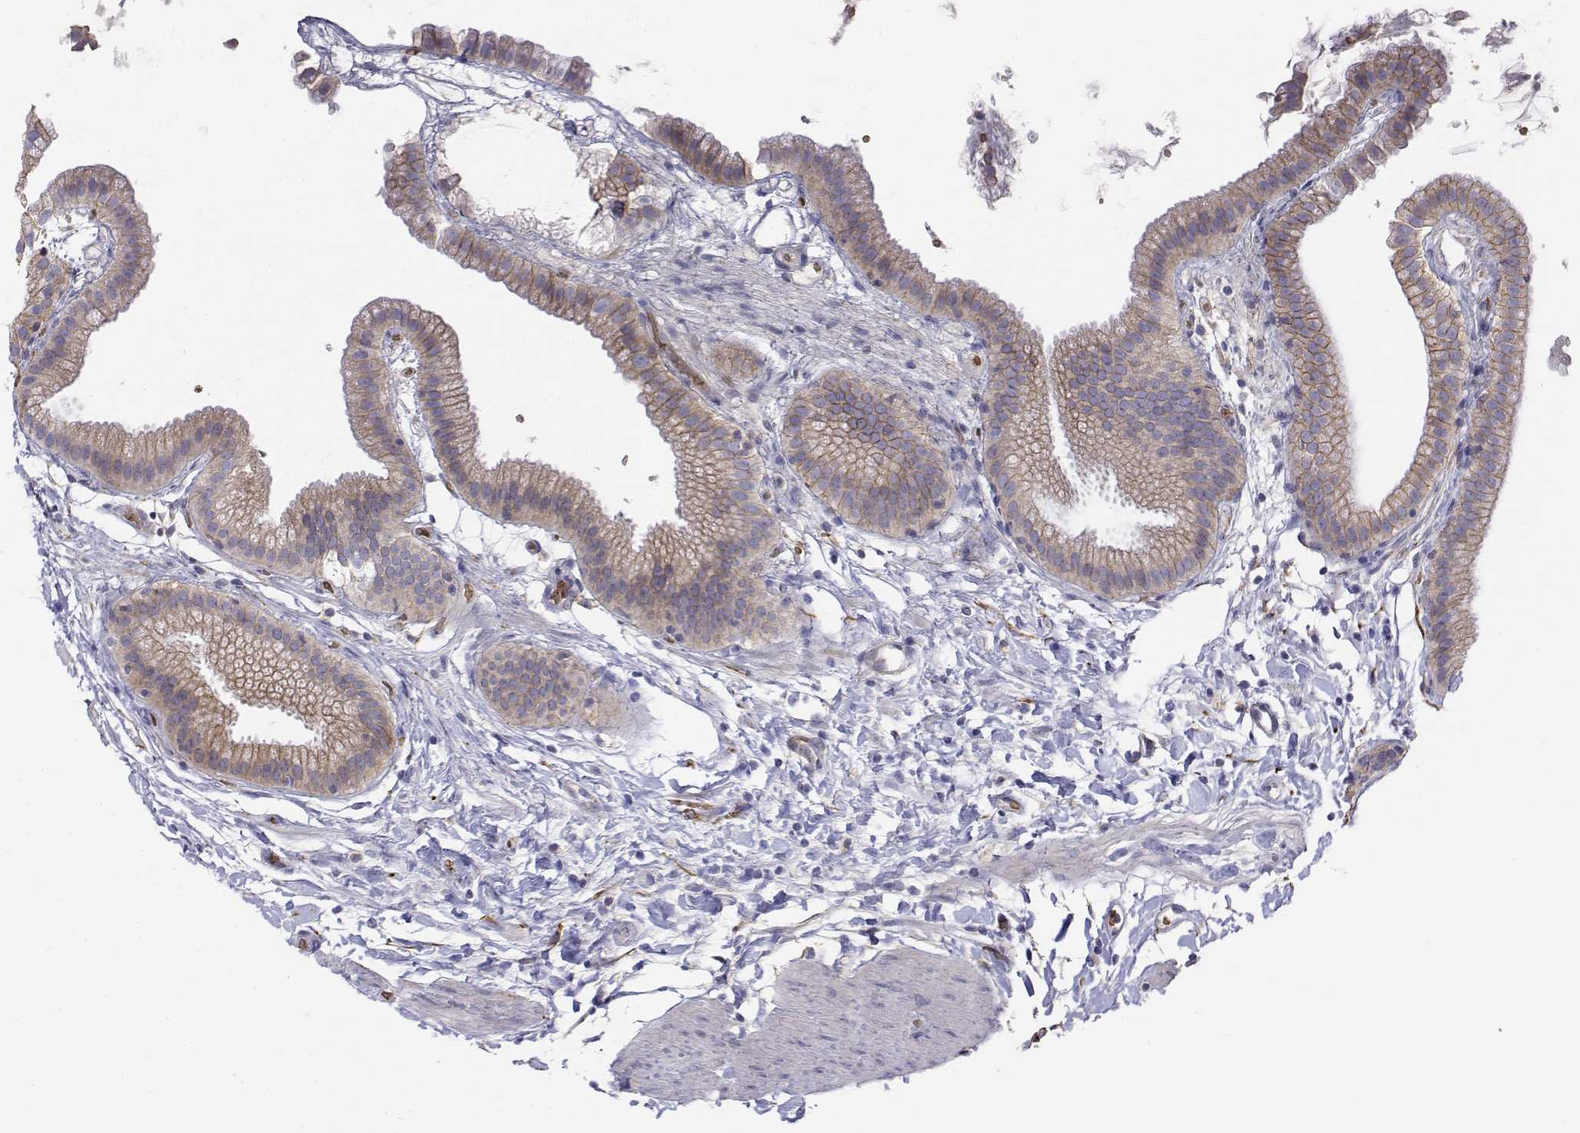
{"staining": {"intensity": "weak", "quantity": ">75%", "location": "cytoplasmic/membranous"}, "tissue": "gallbladder", "cell_type": "Glandular cells", "image_type": "normal", "snomed": [{"axis": "morphology", "description": "Normal tissue, NOS"}, {"axis": "topography", "description": "Gallbladder"}], "caption": "Human gallbladder stained with a brown dye reveals weak cytoplasmic/membranous positive positivity in approximately >75% of glandular cells.", "gene": "CADM1", "patient": {"sex": "female", "age": 63}}